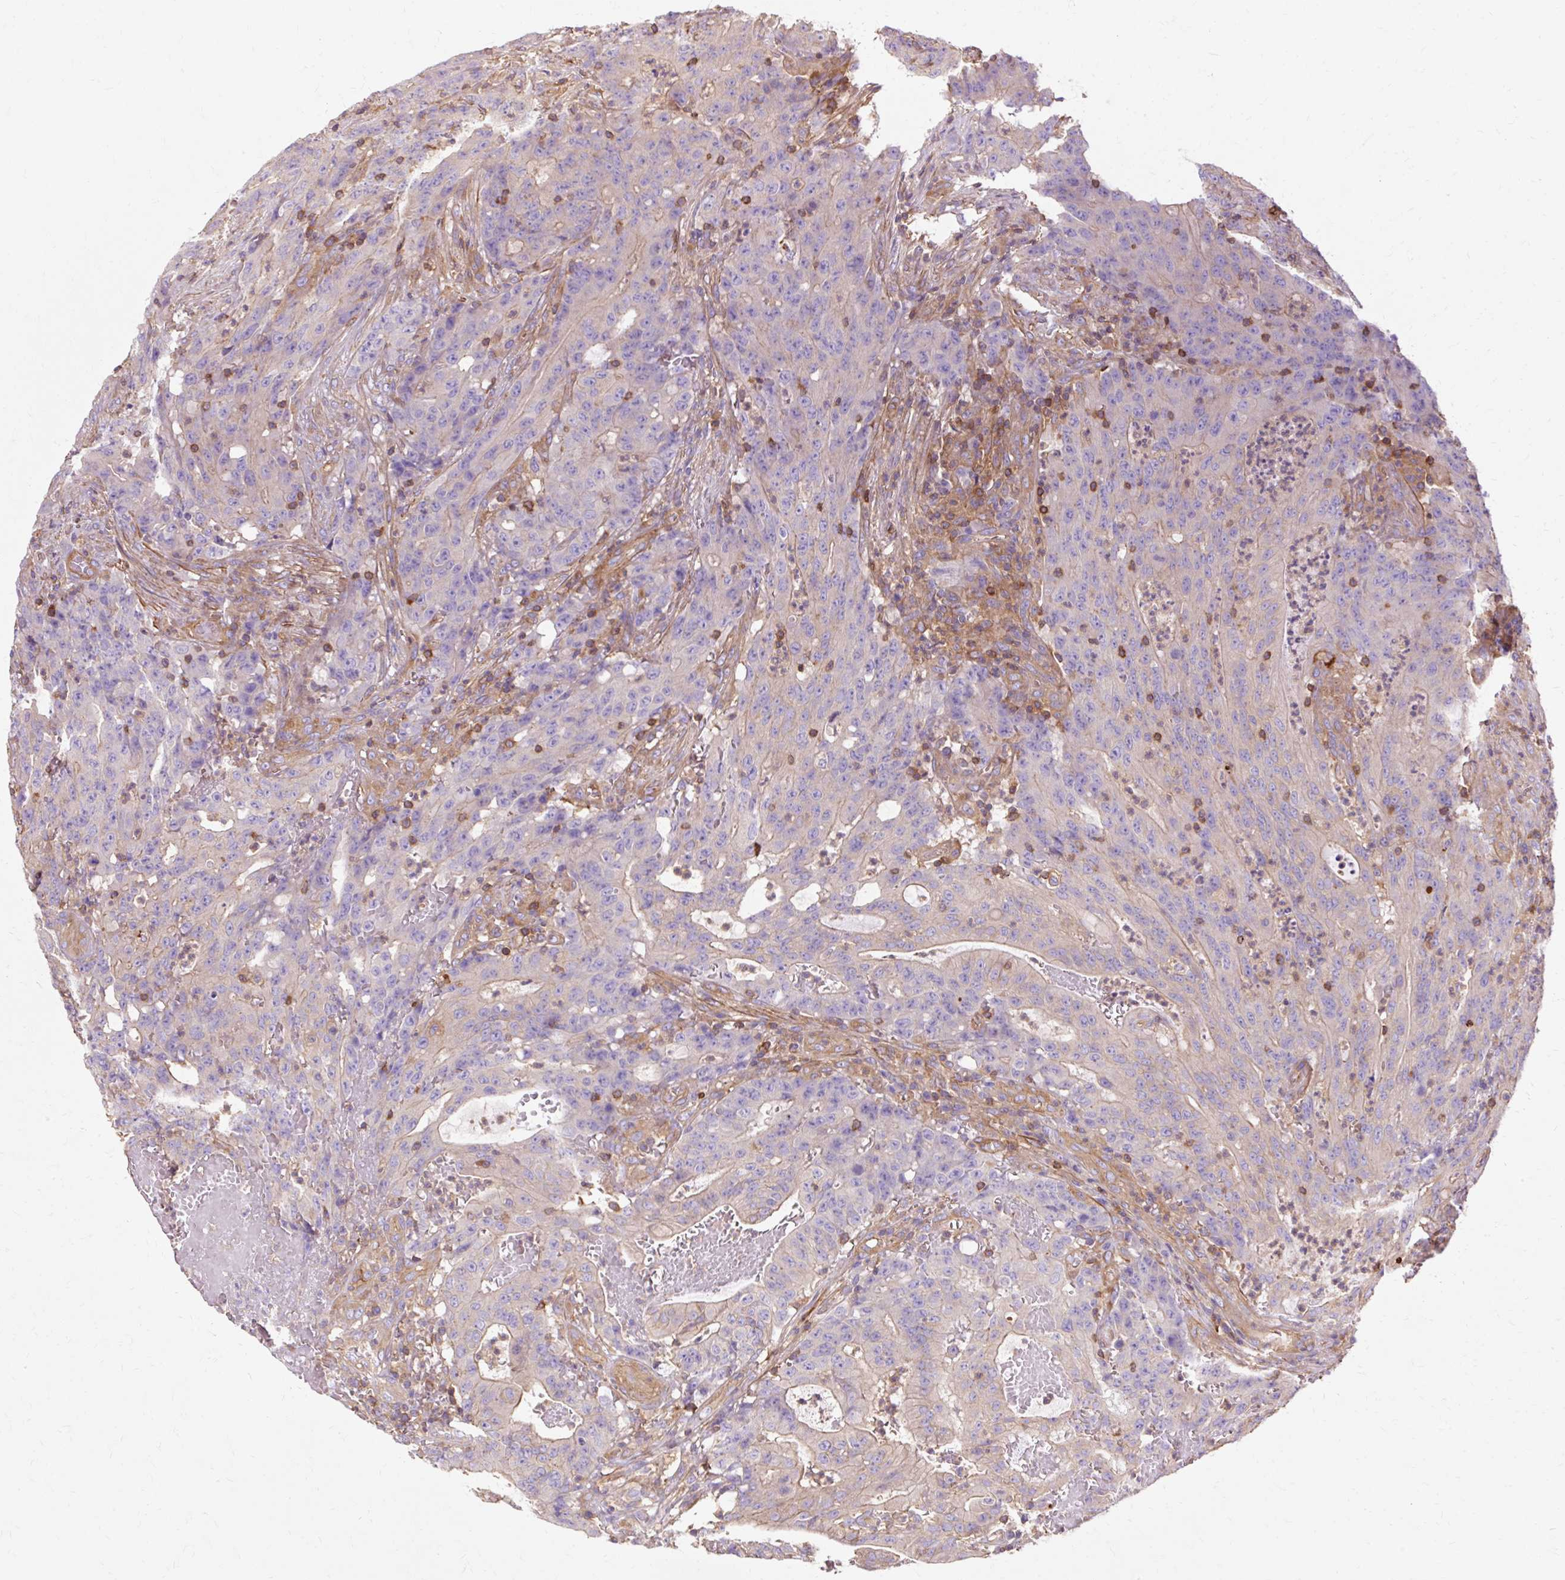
{"staining": {"intensity": "moderate", "quantity": "<25%", "location": "cytoplasmic/membranous"}, "tissue": "colorectal cancer", "cell_type": "Tumor cells", "image_type": "cancer", "snomed": [{"axis": "morphology", "description": "Adenocarcinoma, NOS"}, {"axis": "topography", "description": "Colon"}], "caption": "A brown stain highlights moderate cytoplasmic/membranous positivity of a protein in human colorectal adenocarcinoma tumor cells. Nuclei are stained in blue.", "gene": "TBC1D2B", "patient": {"sex": "male", "age": 83}}